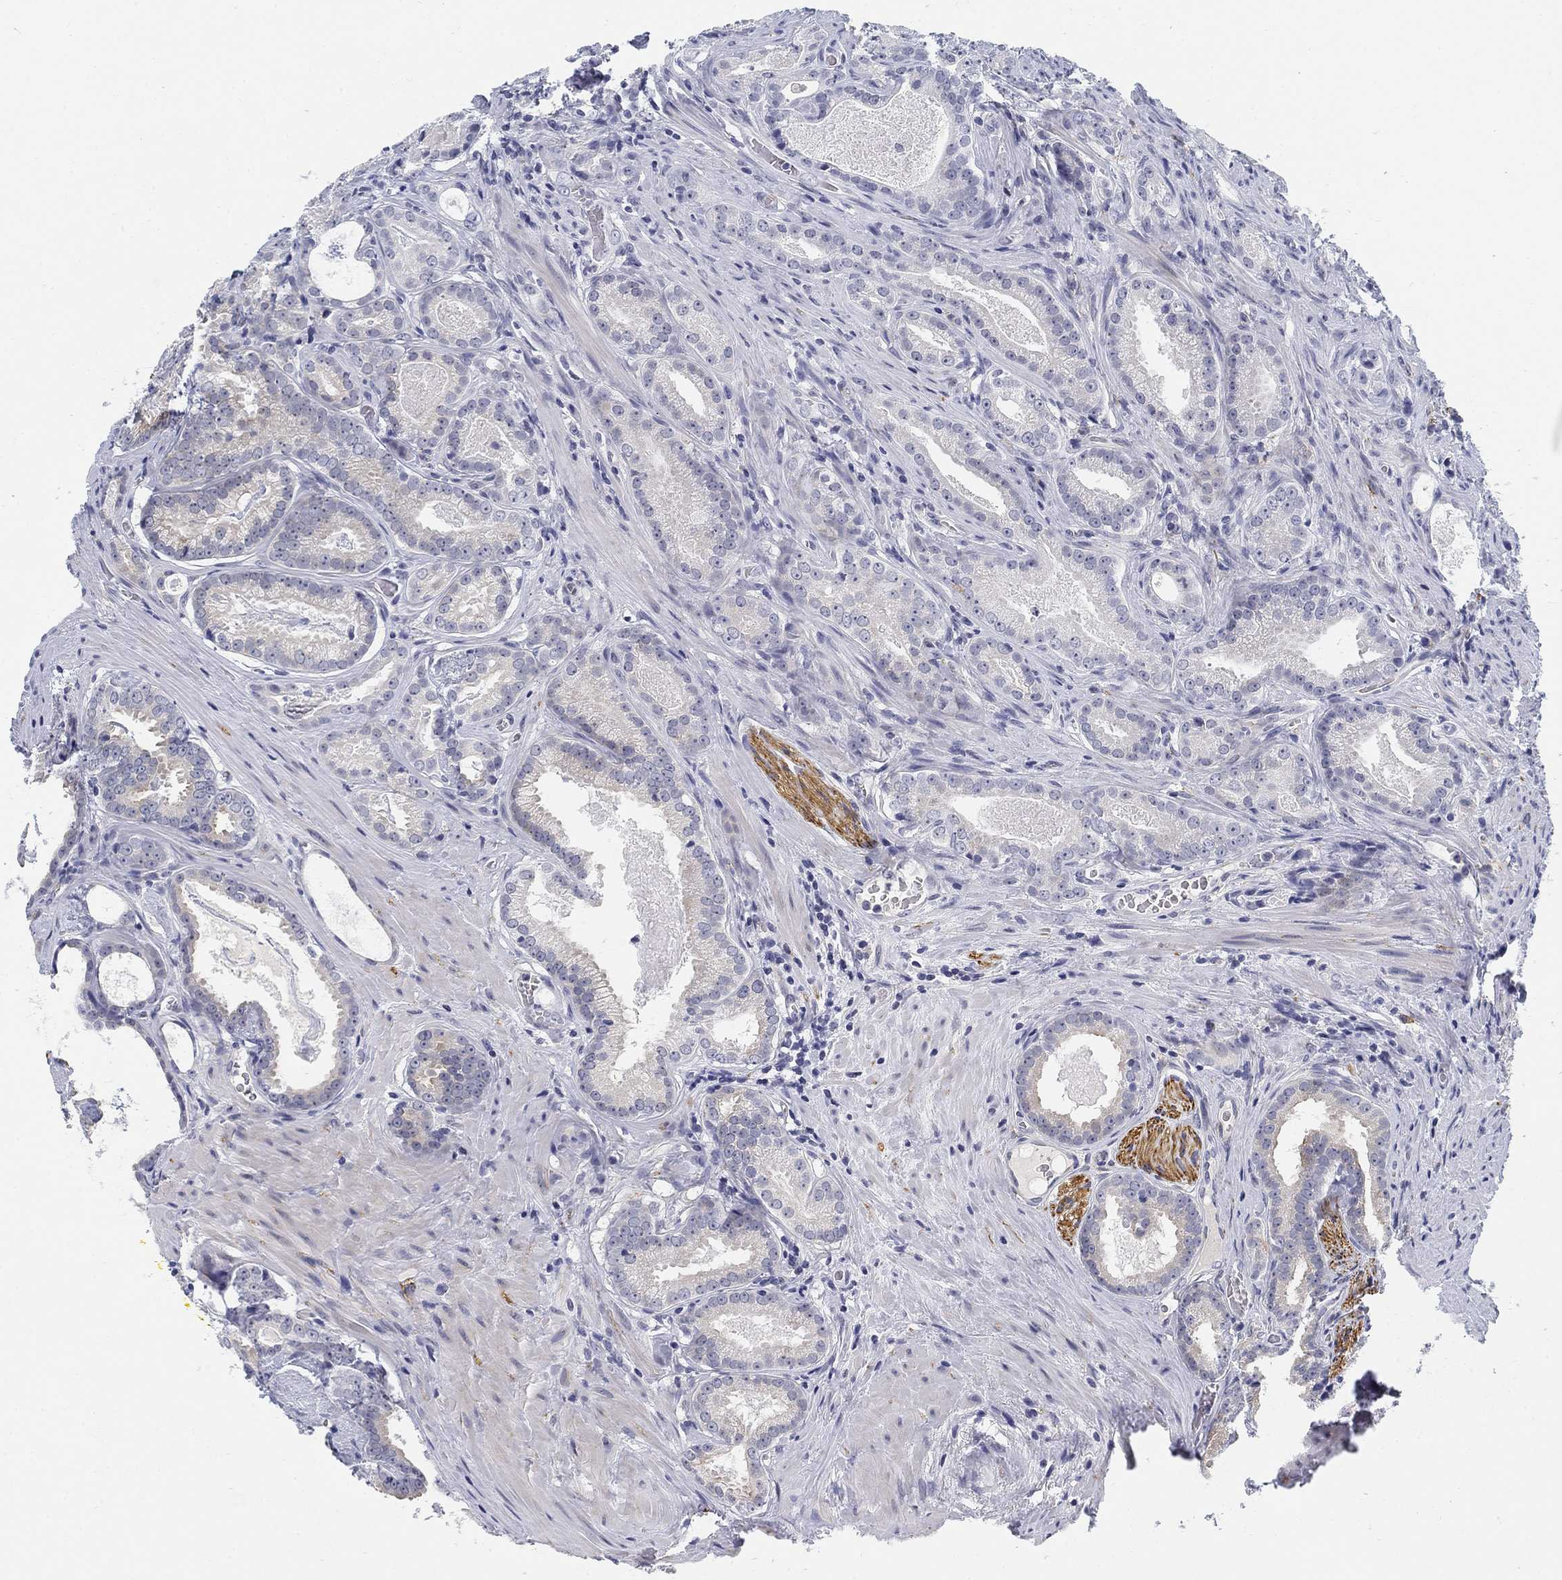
{"staining": {"intensity": "moderate", "quantity": "<25%", "location": "cytoplasmic/membranous"}, "tissue": "prostate cancer", "cell_type": "Tumor cells", "image_type": "cancer", "snomed": [{"axis": "morphology", "description": "Adenocarcinoma, NOS"}, {"axis": "topography", "description": "Prostate"}], "caption": "Adenocarcinoma (prostate) tissue reveals moderate cytoplasmic/membranous positivity in approximately <25% of tumor cells Nuclei are stained in blue.", "gene": "SLC2A5", "patient": {"sex": "male", "age": 61}}